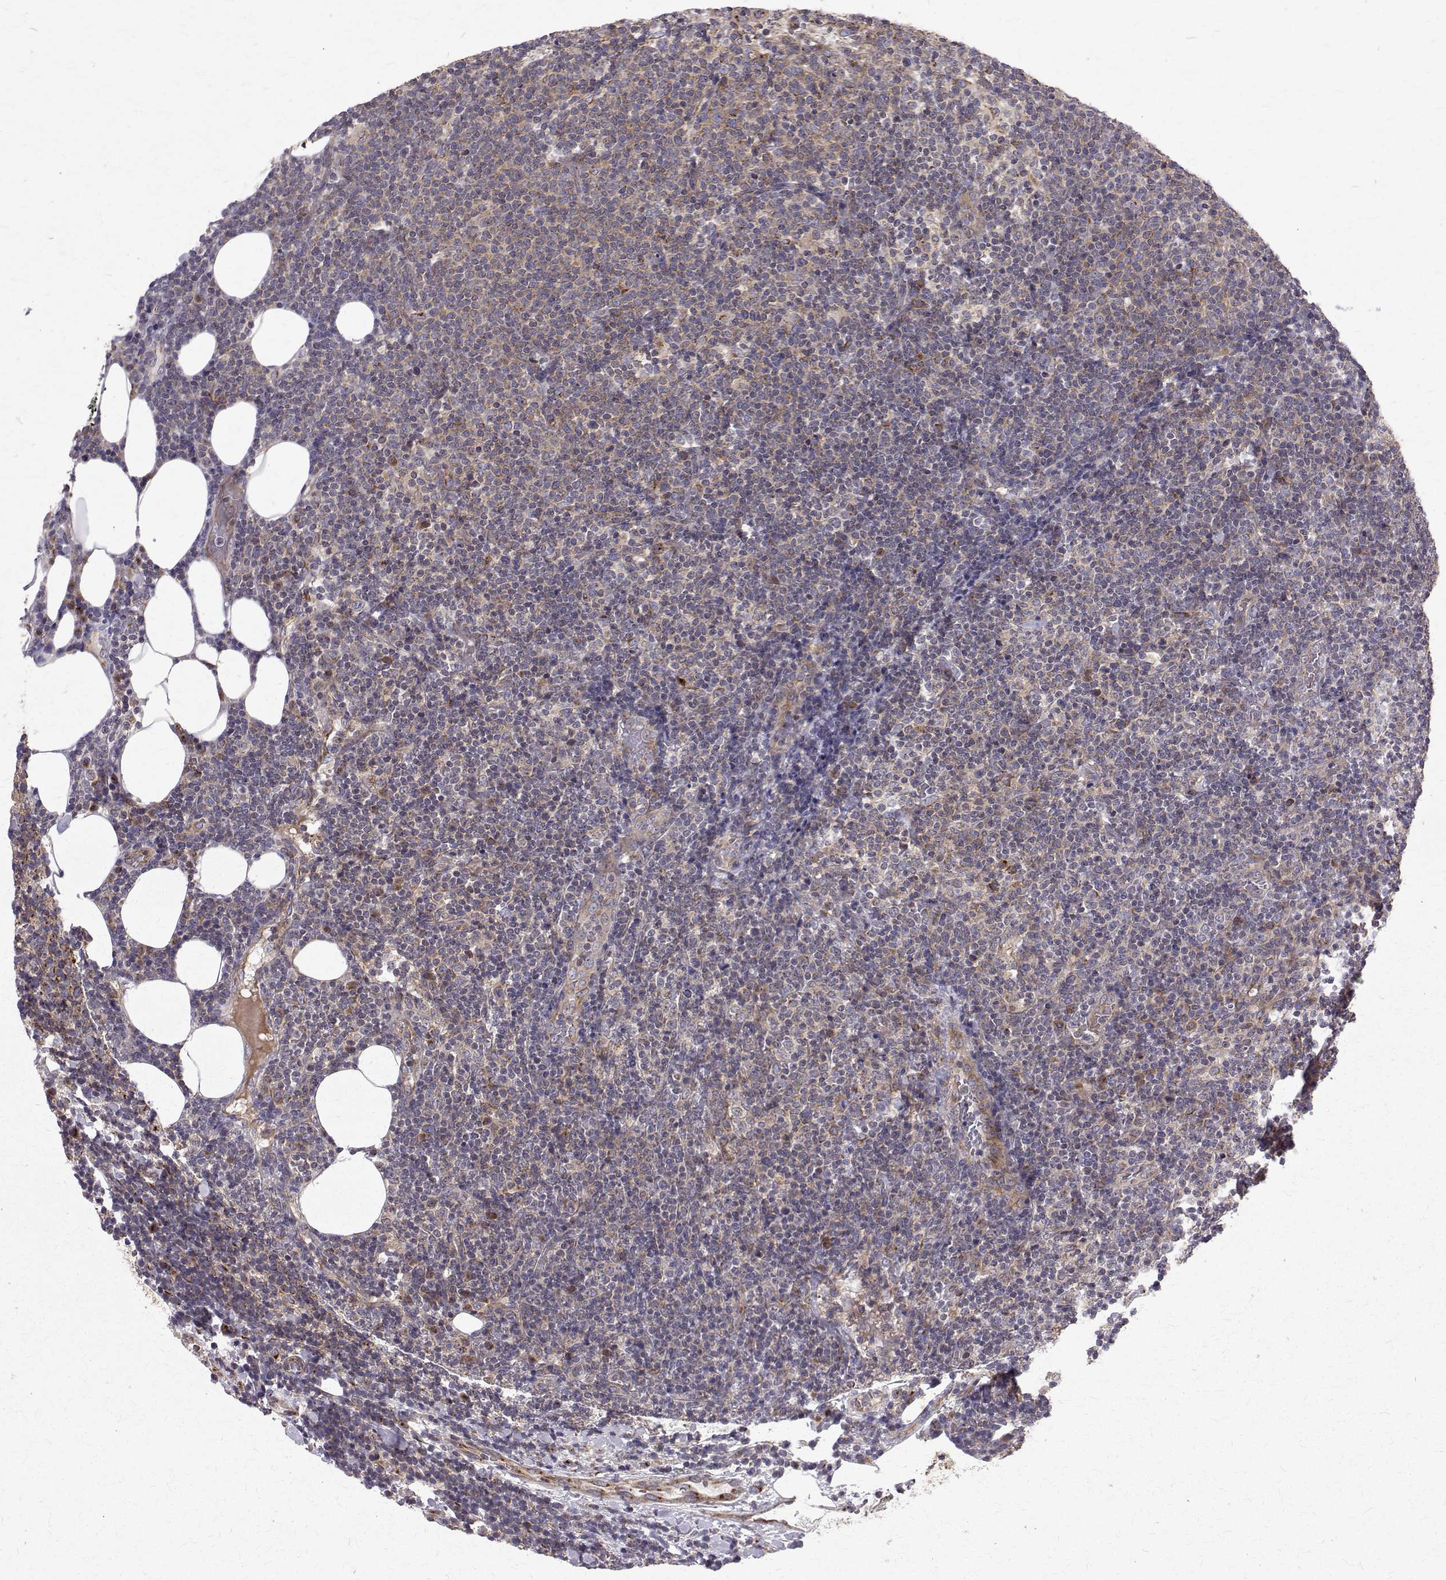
{"staining": {"intensity": "weak", "quantity": "<25%", "location": "cytoplasmic/membranous"}, "tissue": "lymphoma", "cell_type": "Tumor cells", "image_type": "cancer", "snomed": [{"axis": "morphology", "description": "Malignant lymphoma, non-Hodgkin's type, High grade"}, {"axis": "topography", "description": "Lymph node"}], "caption": "This is an IHC photomicrograph of human lymphoma. There is no positivity in tumor cells.", "gene": "ARFGAP1", "patient": {"sex": "male", "age": 61}}